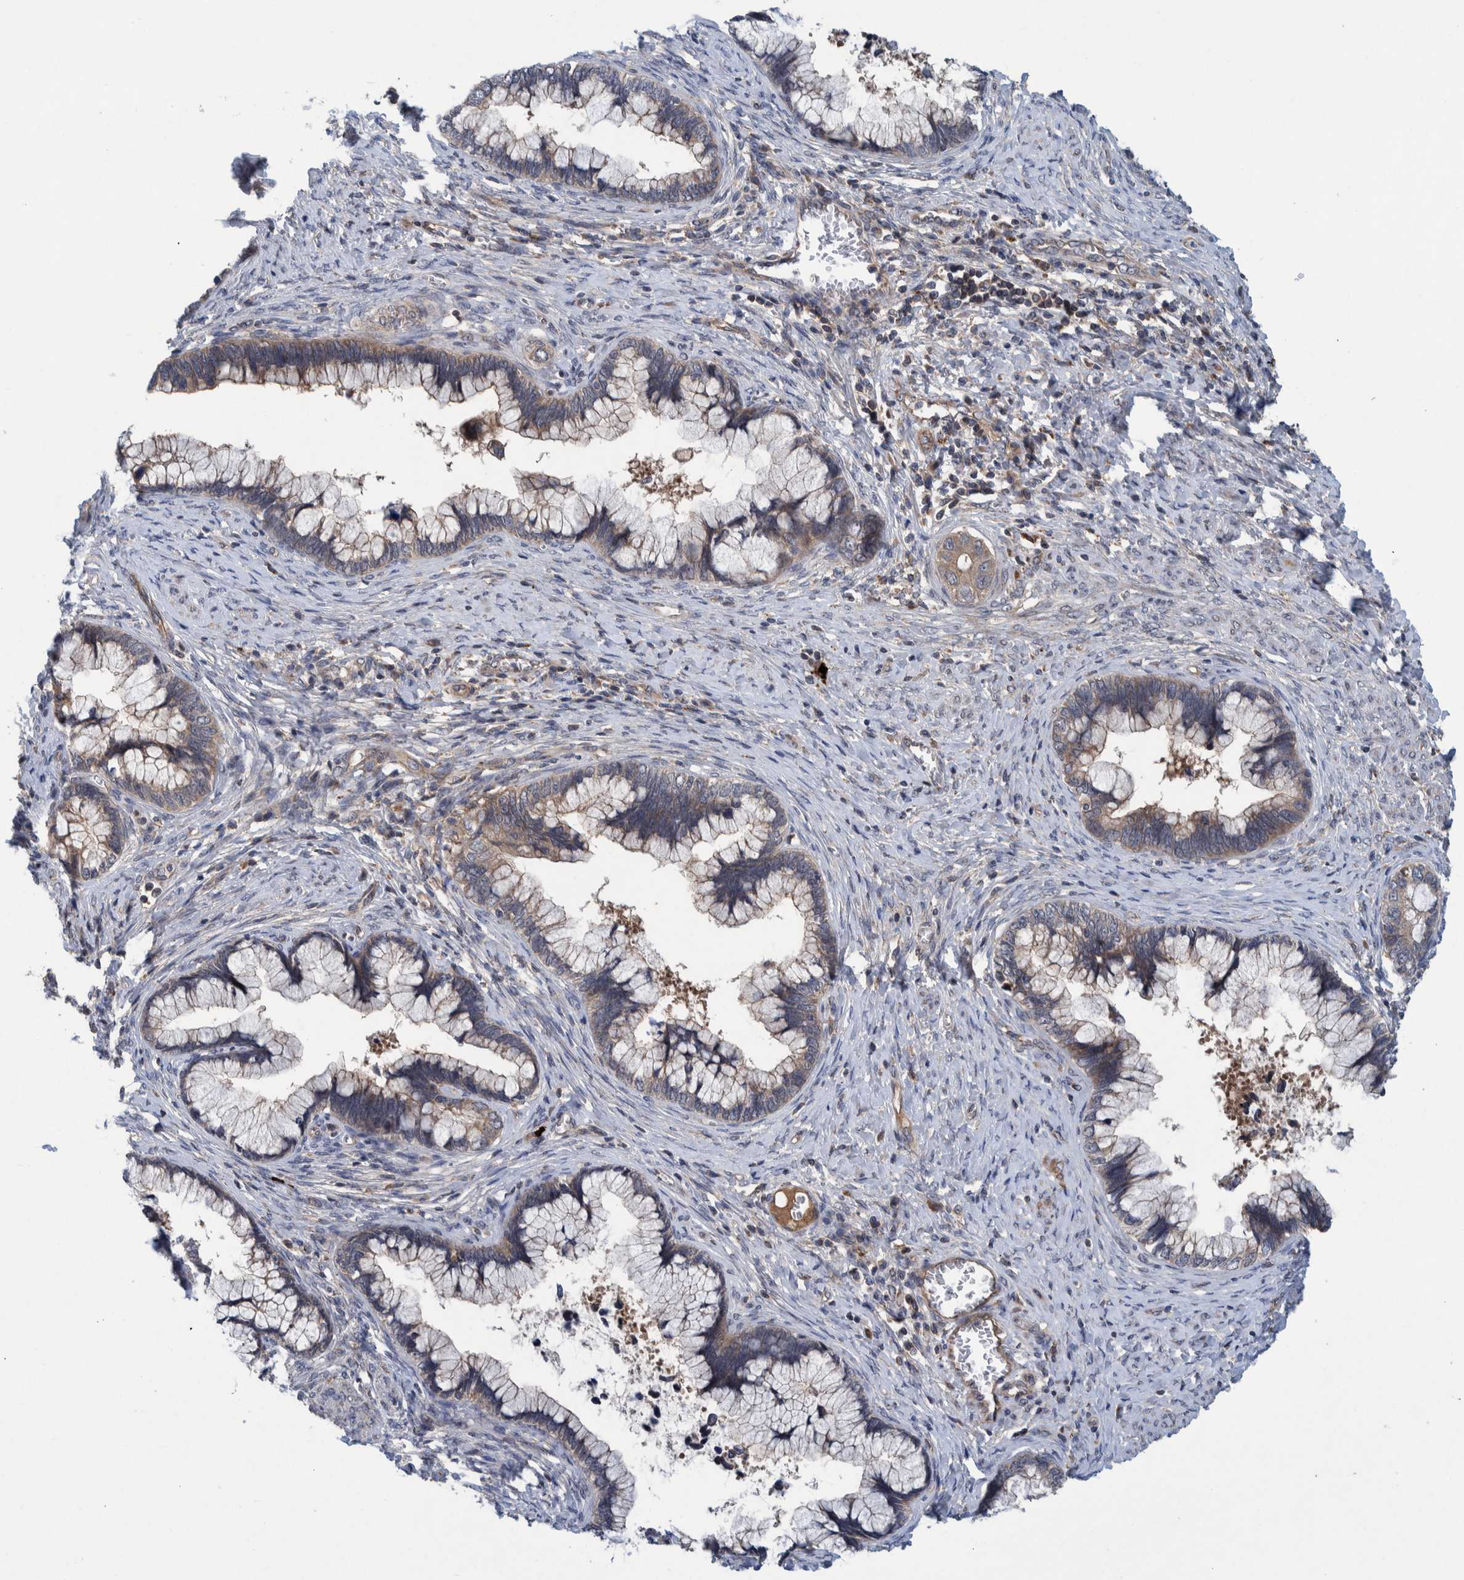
{"staining": {"intensity": "moderate", "quantity": ">75%", "location": "cytoplasmic/membranous"}, "tissue": "cervical cancer", "cell_type": "Tumor cells", "image_type": "cancer", "snomed": [{"axis": "morphology", "description": "Adenocarcinoma, NOS"}, {"axis": "topography", "description": "Cervix"}], "caption": "Immunohistochemical staining of human cervical cancer (adenocarcinoma) exhibits medium levels of moderate cytoplasmic/membranous protein positivity in approximately >75% of tumor cells.", "gene": "ITIH3", "patient": {"sex": "female", "age": 44}}